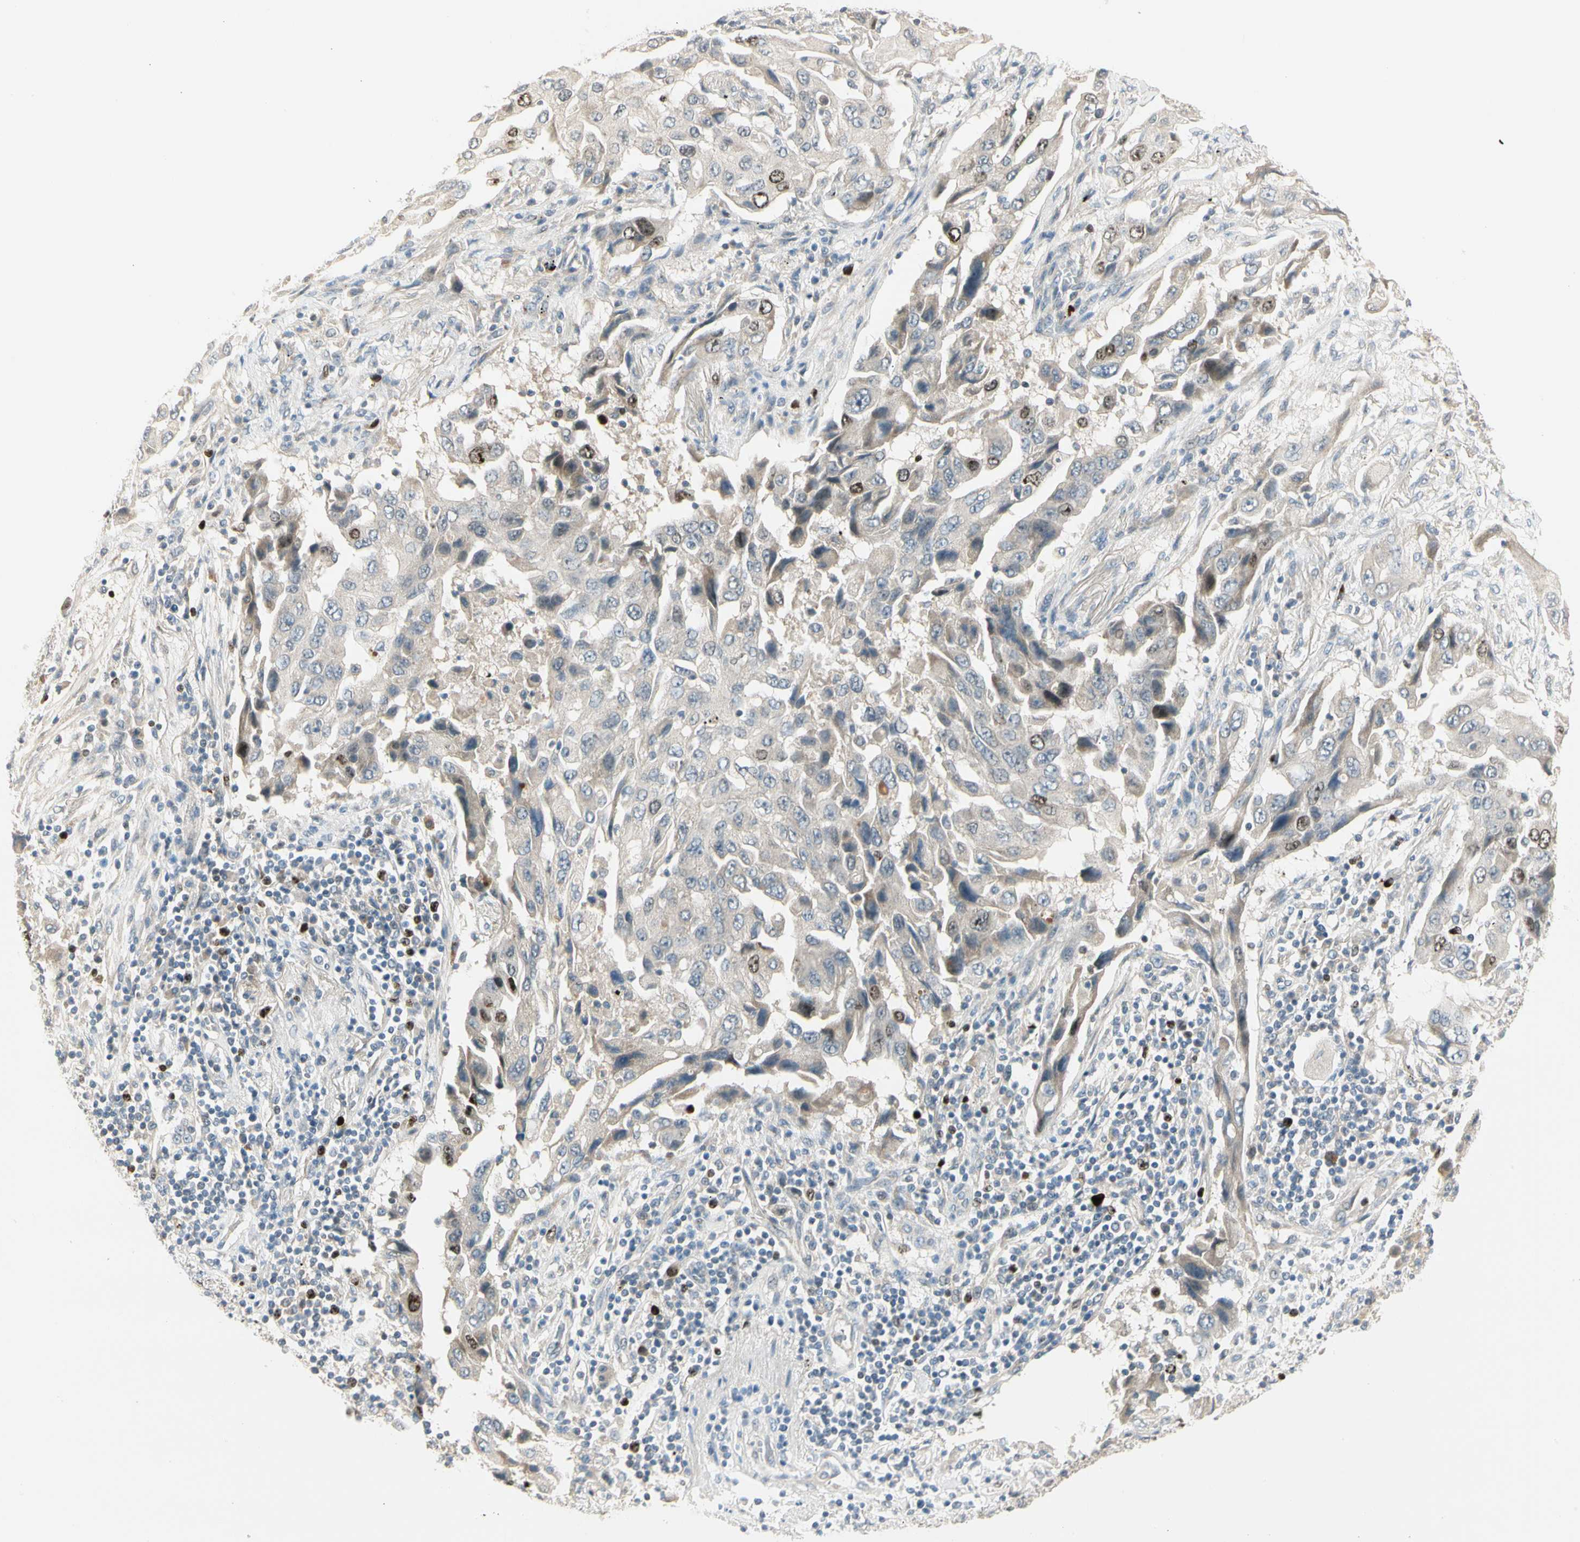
{"staining": {"intensity": "moderate", "quantity": "<25%", "location": "nuclear"}, "tissue": "lung cancer", "cell_type": "Tumor cells", "image_type": "cancer", "snomed": [{"axis": "morphology", "description": "Adenocarcinoma, NOS"}, {"axis": "topography", "description": "Lung"}], "caption": "DAB immunohistochemical staining of human adenocarcinoma (lung) shows moderate nuclear protein expression in approximately <25% of tumor cells.", "gene": "PITX1", "patient": {"sex": "female", "age": 65}}